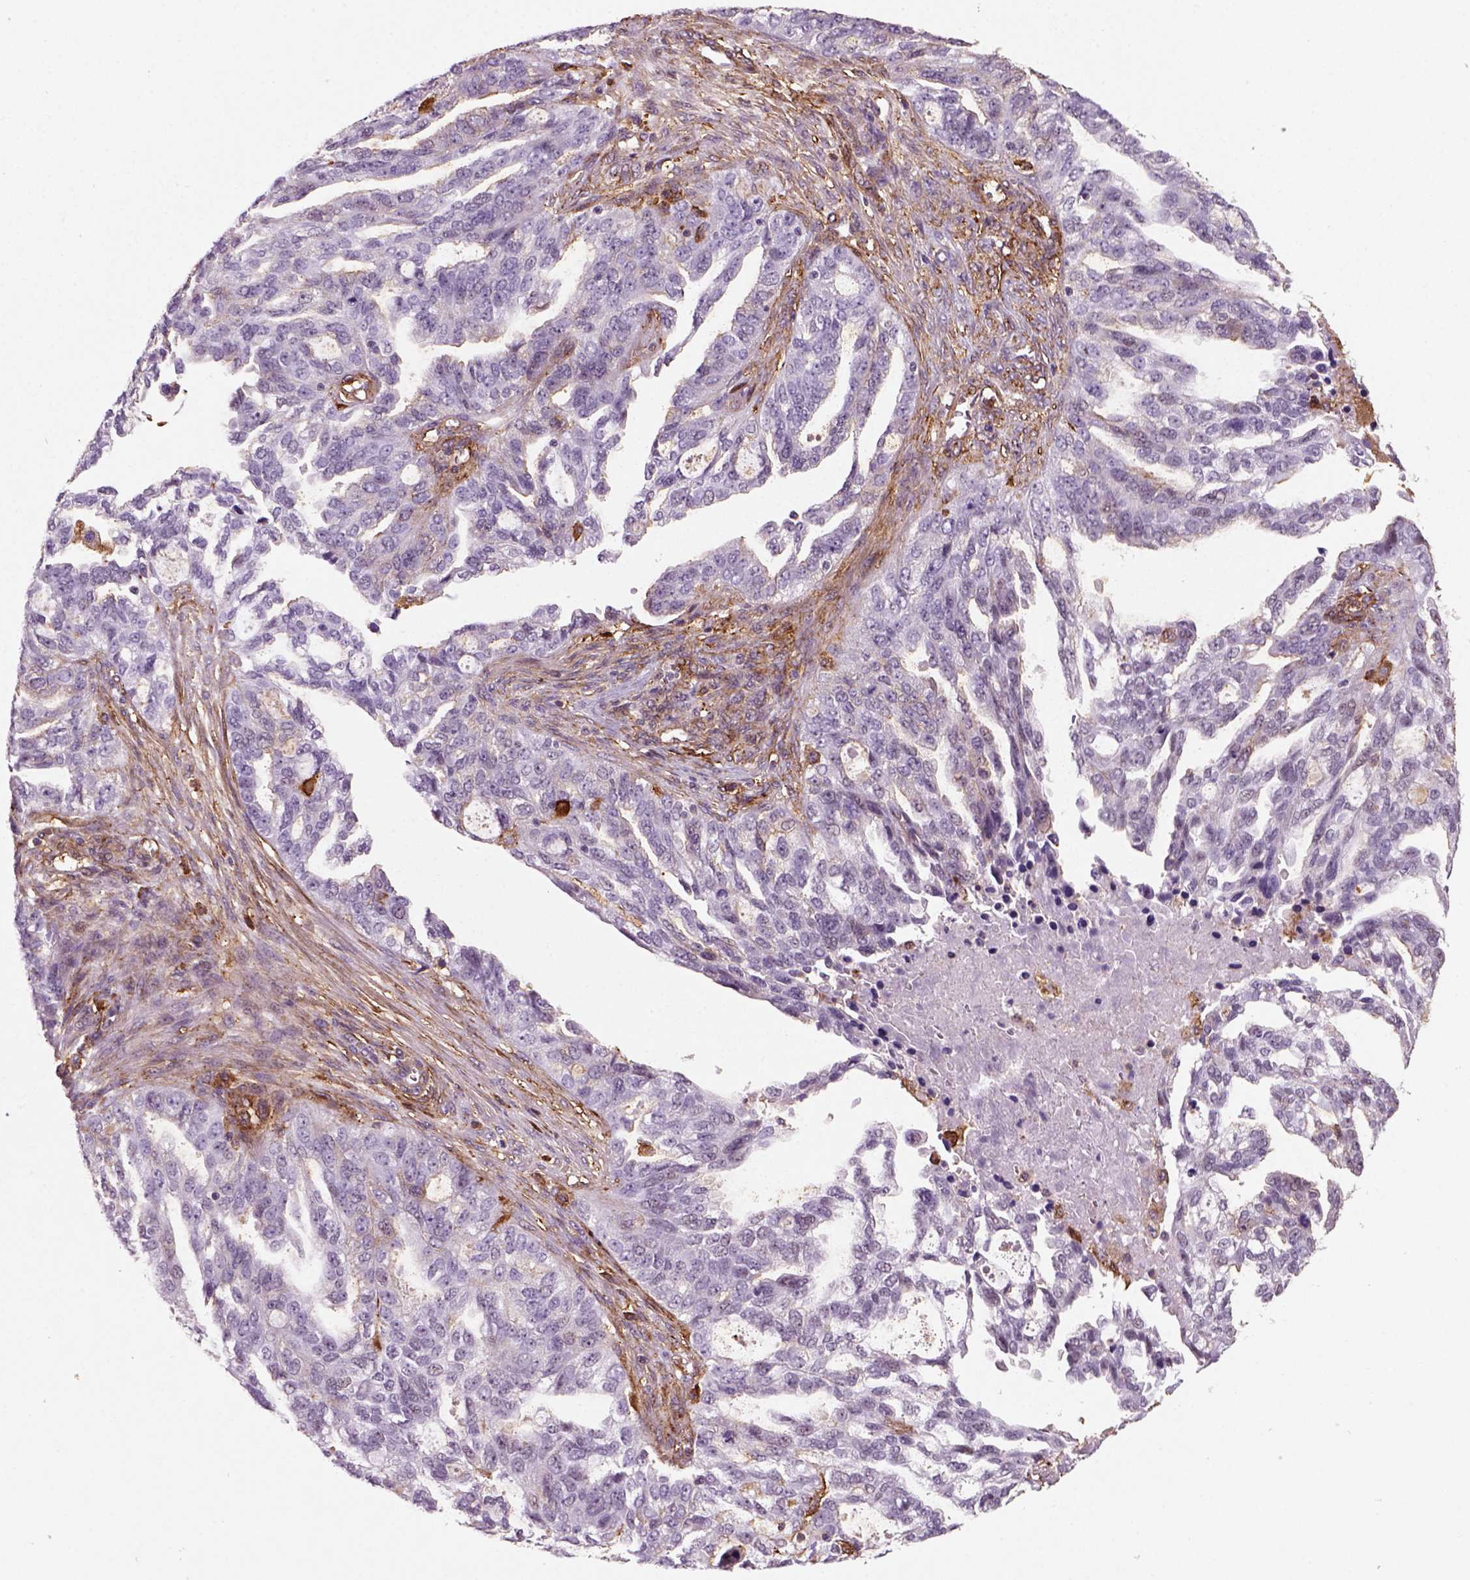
{"staining": {"intensity": "negative", "quantity": "none", "location": "none"}, "tissue": "ovarian cancer", "cell_type": "Tumor cells", "image_type": "cancer", "snomed": [{"axis": "morphology", "description": "Cystadenocarcinoma, serous, NOS"}, {"axis": "topography", "description": "Ovary"}], "caption": "Tumor cells are negative for protein expression in human ovarian serous cystadenocarcinoma.", "gene": "MARCKS", "patient": {"sex": "female", "age": 51}}